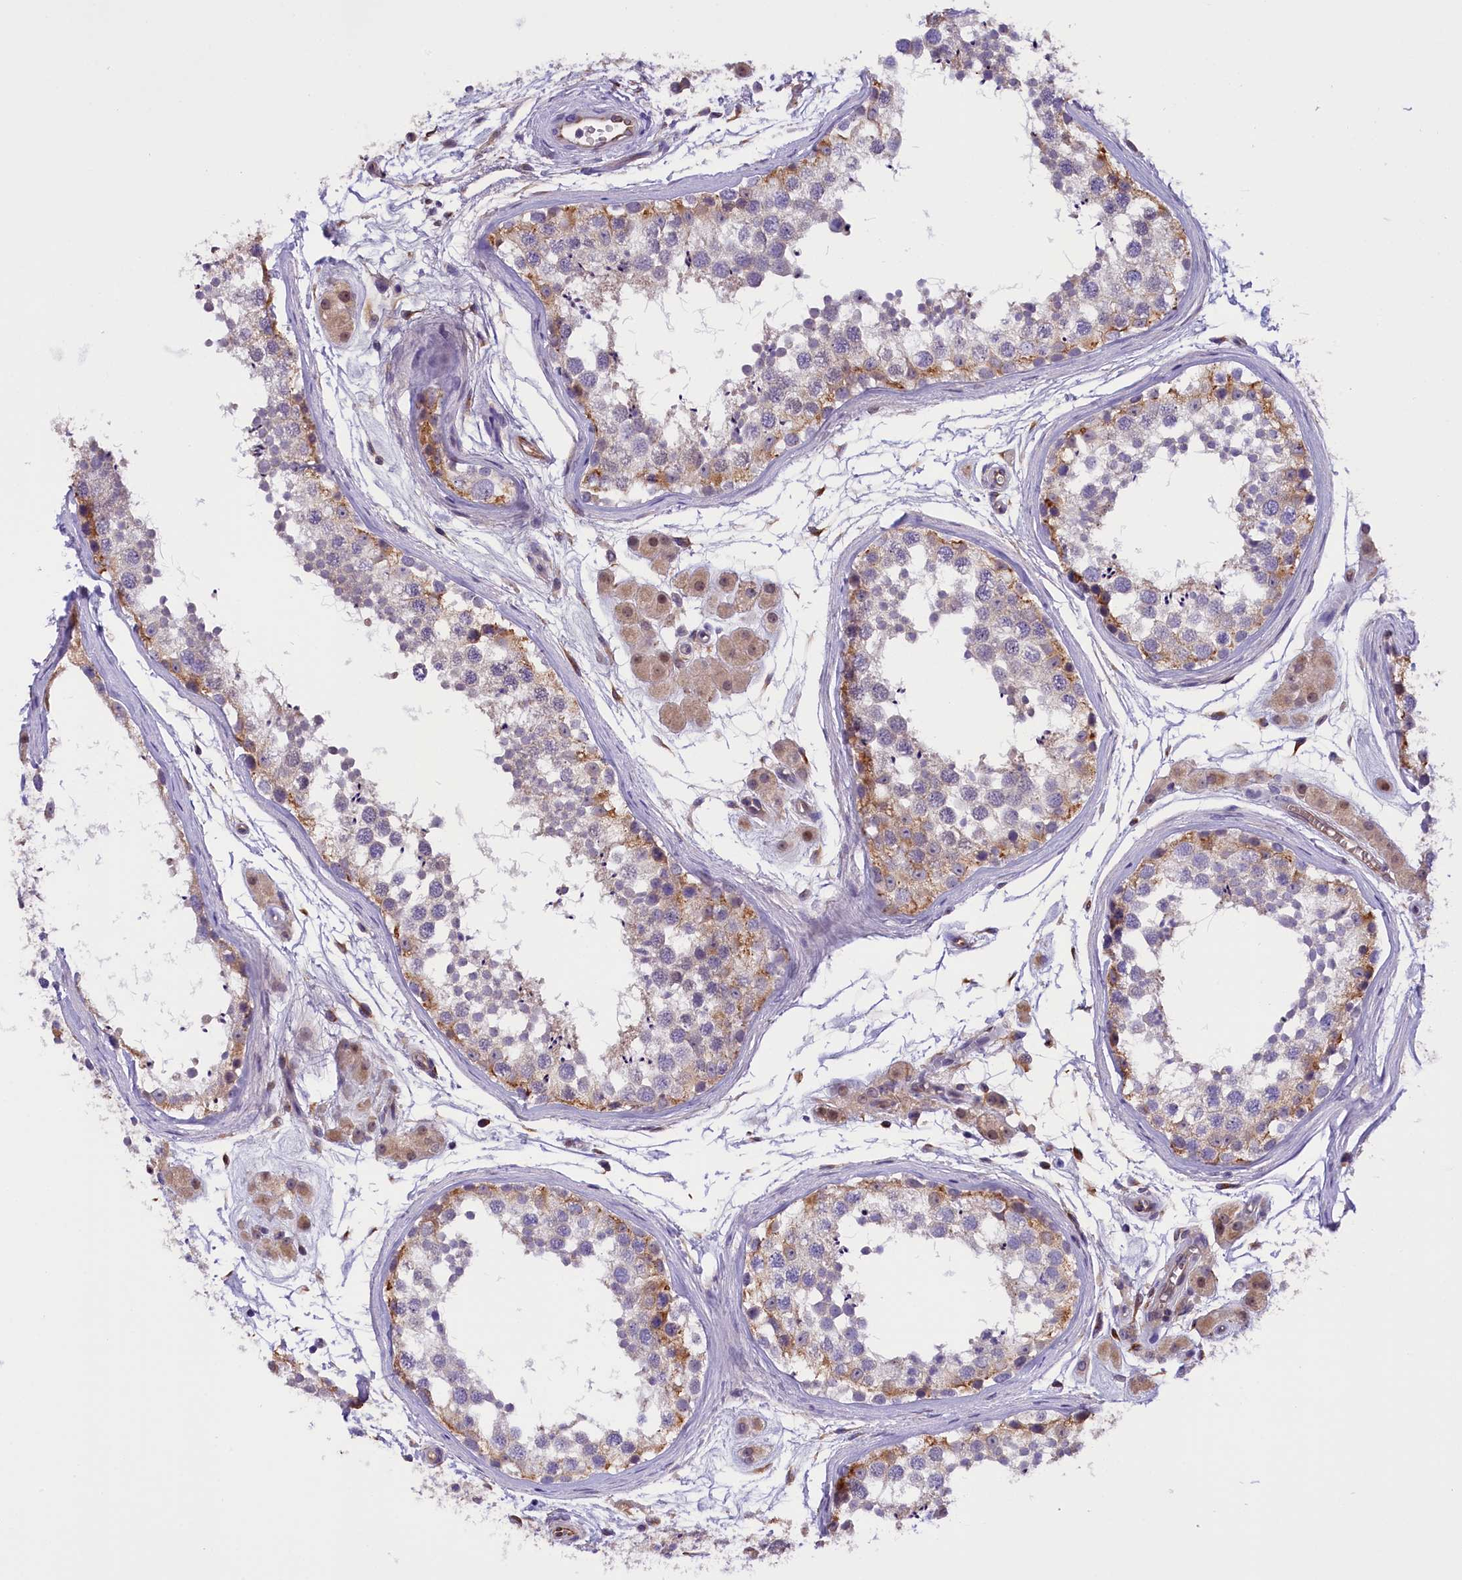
{"staining": {"intensity": "moderate", "quantity": "<25%", "location": "cytoplasmic/membranous"}, "tissue": "testis", "cell_type": "Cells in seminiferous ducts", "image_type": "normal", "snomed": [{"axis": "morphology", "description": "Normal tissue, NOS"}, {"axis": "topography", "description": "Testis"}], "caption": "The immunohistochemical stain shows moderate cytoplasmic/membranous expression in cells in seminiferous ducts of unremarkable testis. Using DAB (3,3'-diaminobenzidine) (brown) and hematoxylin (blue) stains, captured at high magnification using brightfield microscopy.", "gene": "CCDC32", "patient": {"sex": "male", "age": 56}}